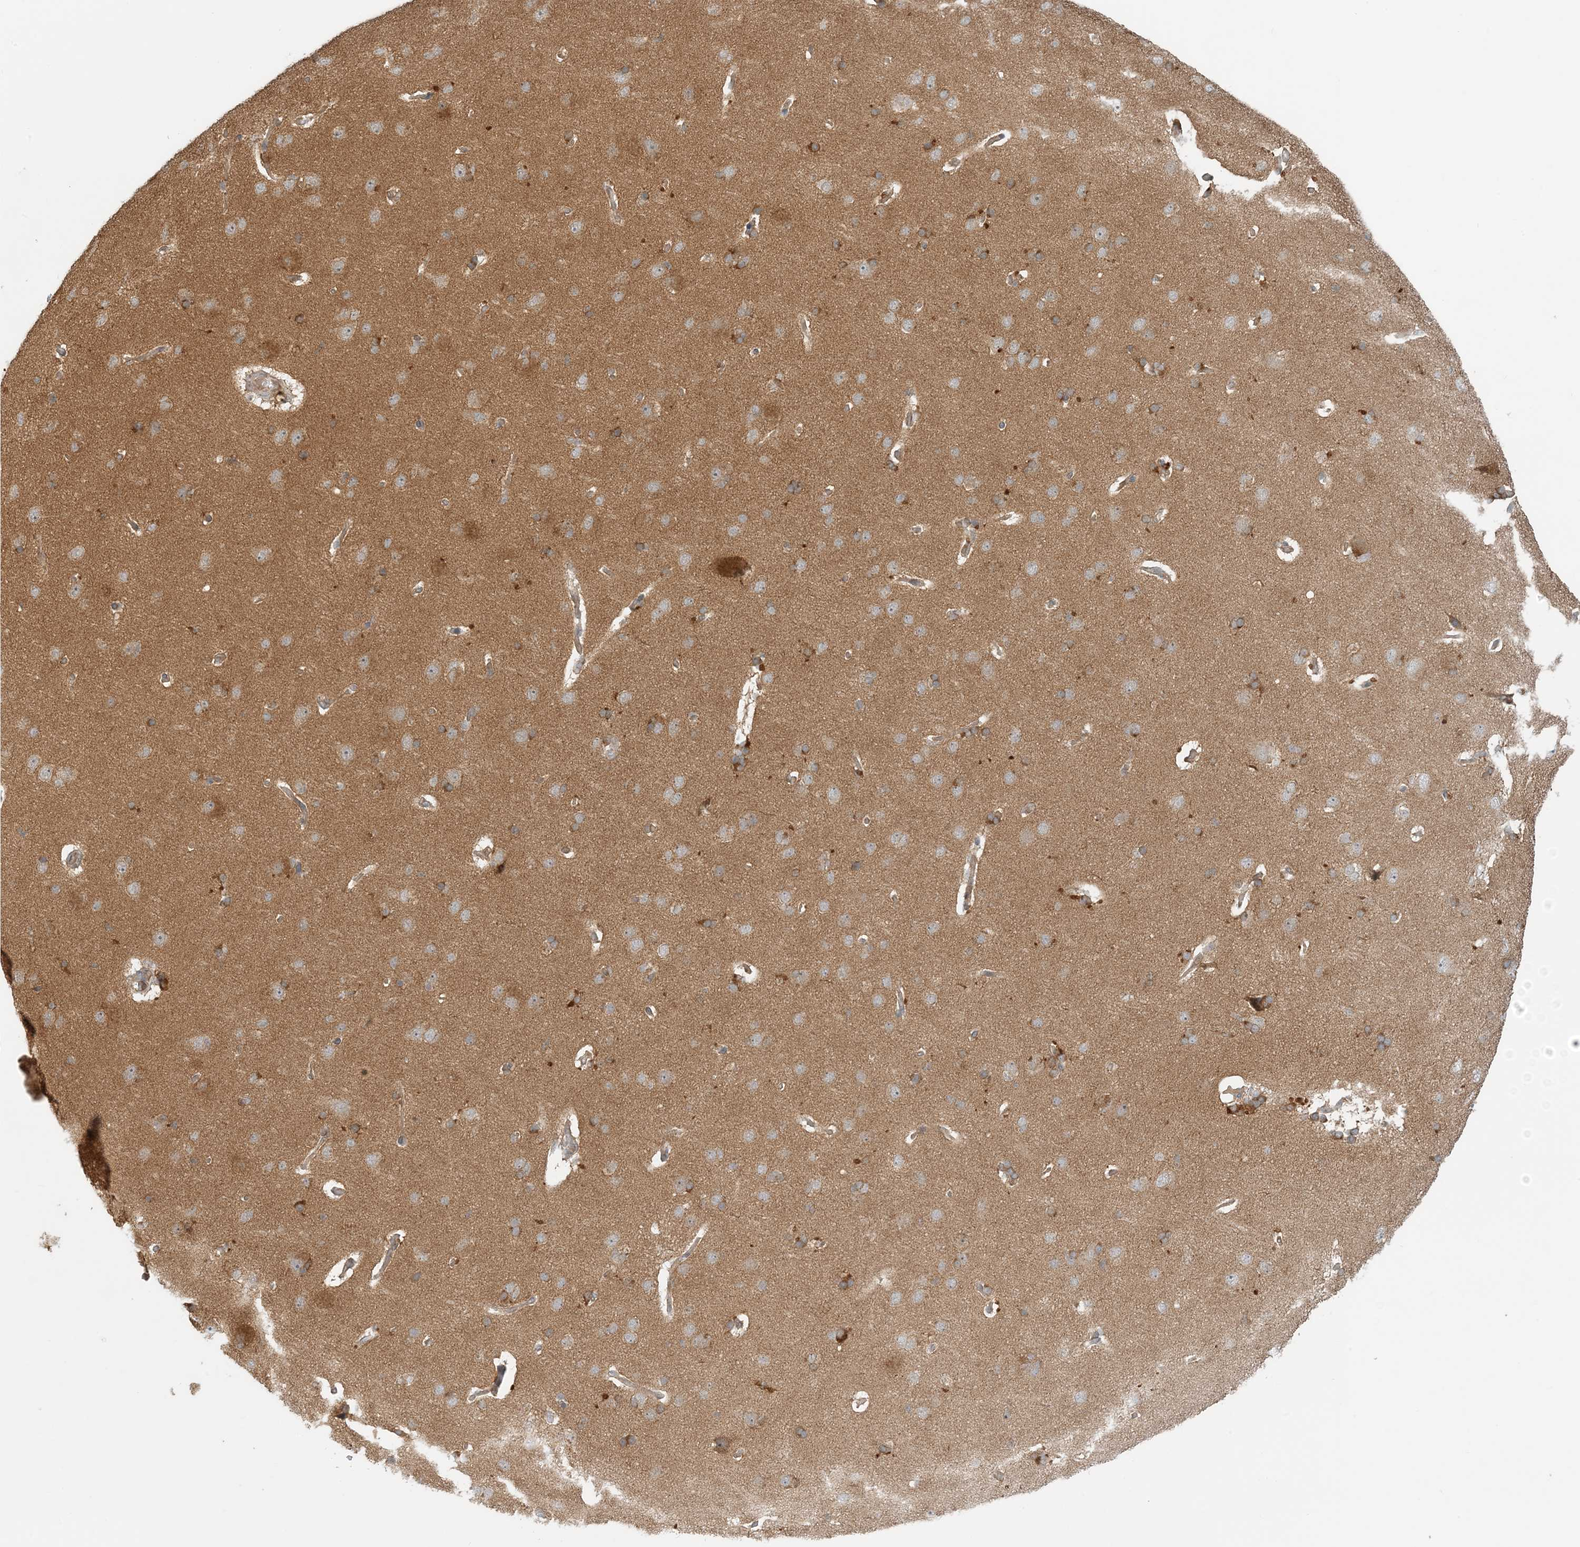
{"staining": {"intensity": "weak", "quantity": ">75%", "location": "cytoplasmic/membranous"}, "tissue": "cerebral cortex", "cell_type": "Endothelial cells", "image_type": "normal", "snomed": [{"axis": "morphology", "description": "Normal tissue, NOS"}, {"axis": "topography", "description": "Cerebral cortex"}], "caption": "A high-resolution histopathology image shows immunohistochemistry staining of unremarkable cerebral cortex, which exhibits weak cytoplasmic/membranous positivity in approximately >75% of endothelial cells. (Stains: DAB (3,3'-diaminobenzidine) in brown, nuclei in blue, Microscopy: brightfield microscopy at high magnification).", "gene": "OBI1", "patient": {"sex": "male", "age": 62}}